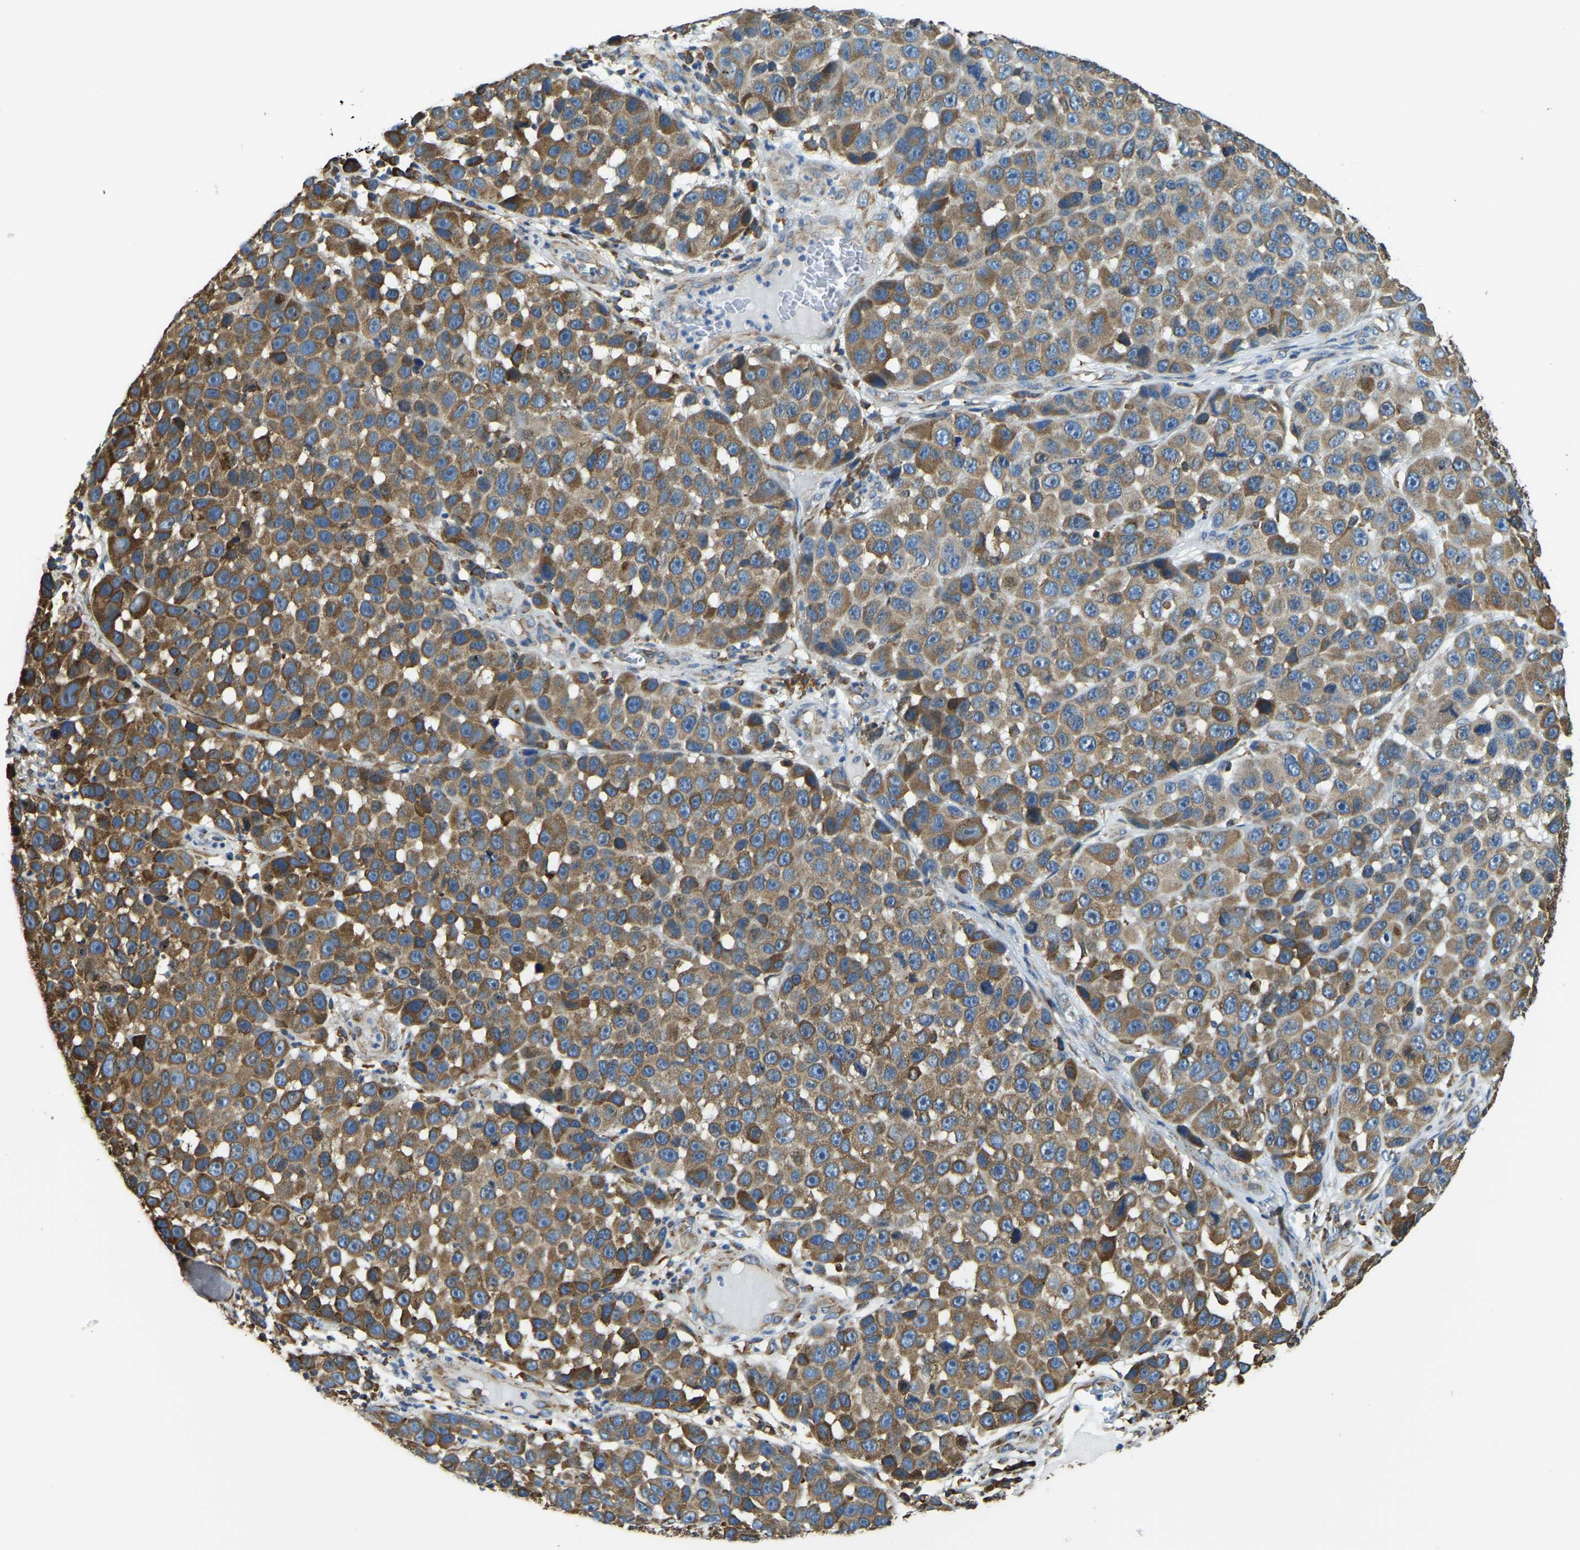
{"staining": {"intensity": "moderate", "quantity": ">75%", "location": "cytoplasmic/membranous"}, "tissue": "melanoma", "cell_type": "Tumor cells", "image_type": "cancer", "snomed": [{"axis": "morphology", "description": "Malignant melanoma, NOS"}, {"axis": "topography", "description": "Skin"}], "caption": "Human melanoma stained with a brown dye demonstrates moderate cytoplasmic/membranous positive expression in about >75% of tumor cells.", "gene": "RNF115", "patient": {"sex": "male", "age": 53}}